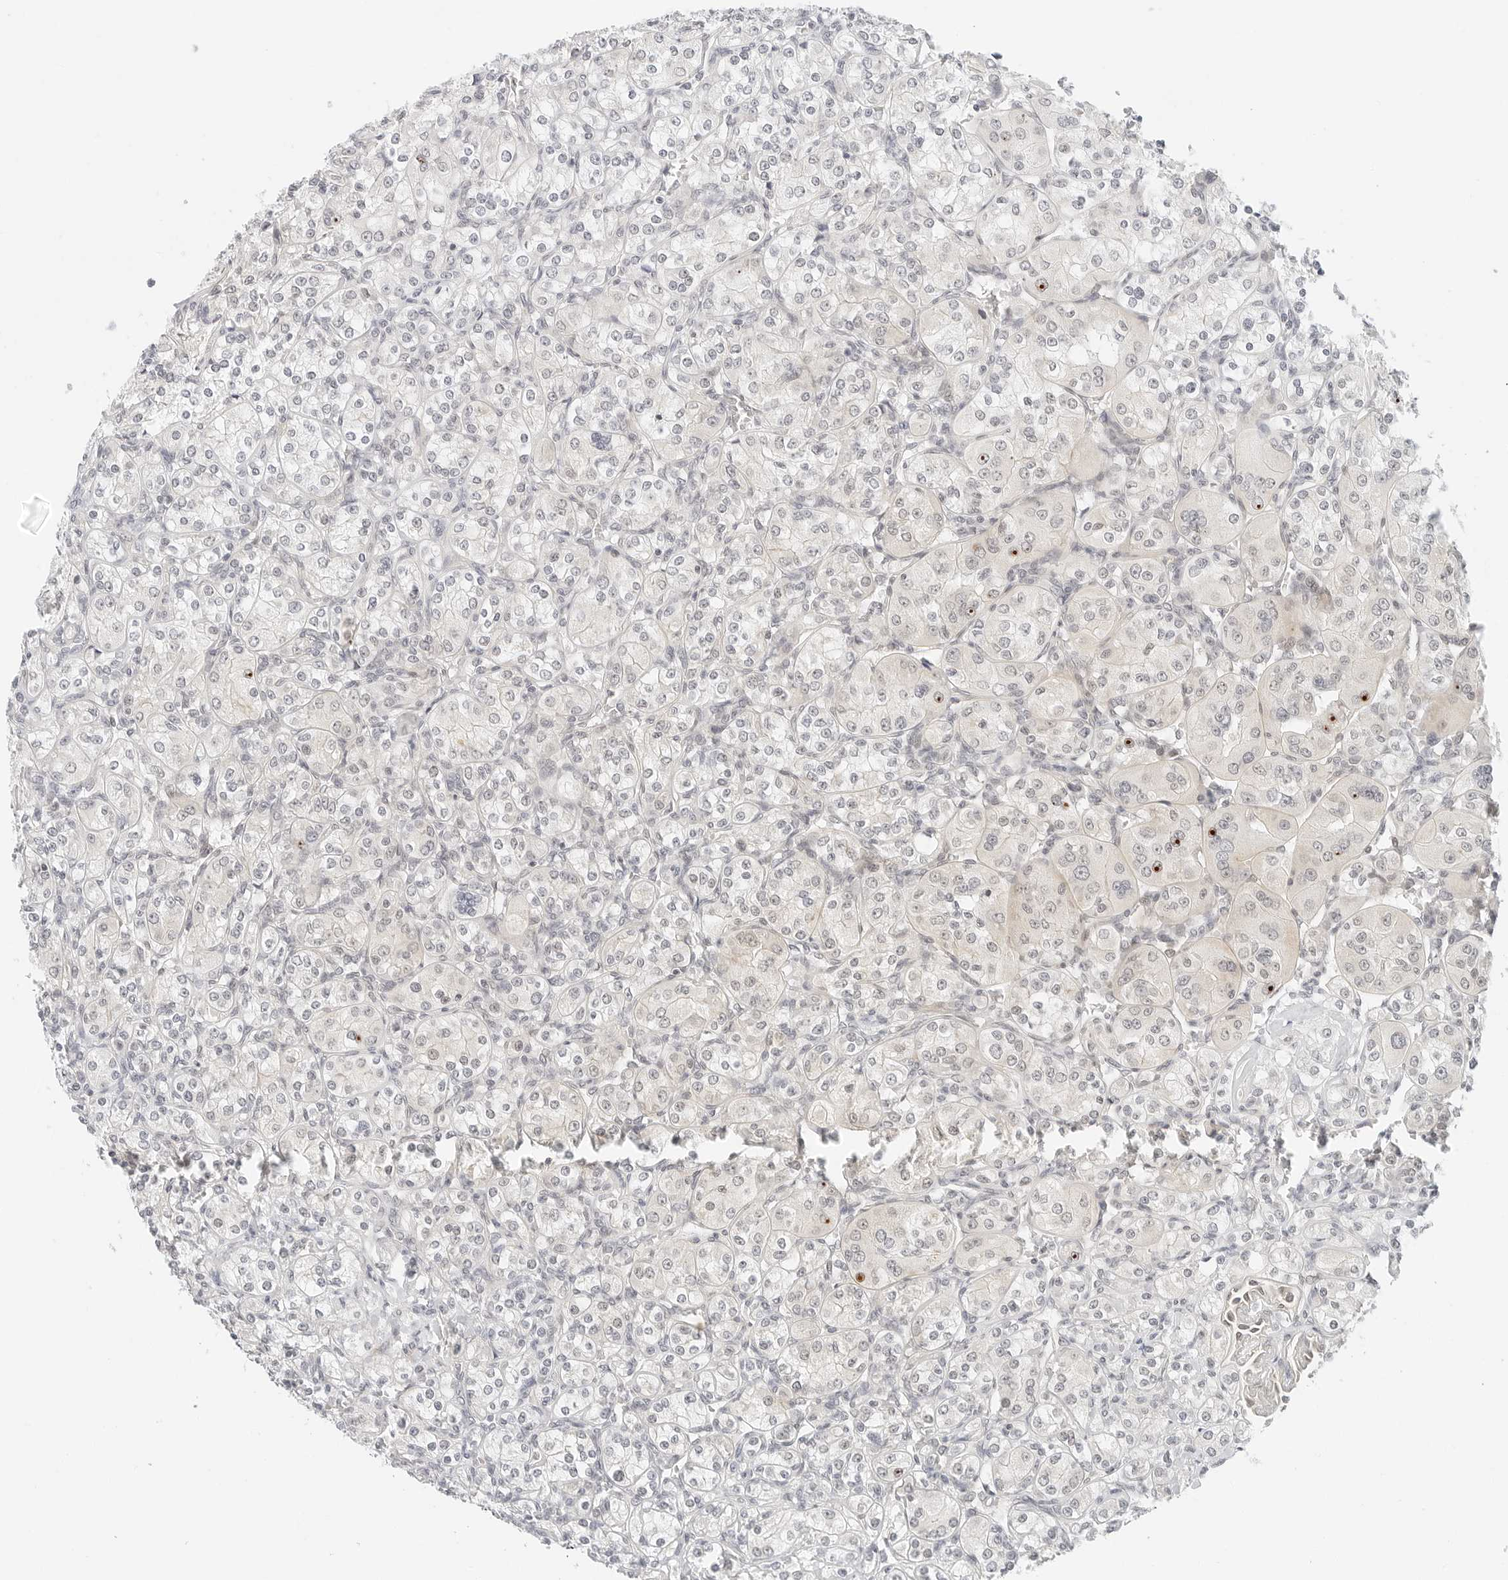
{"staining": {"intensity": "negative", "quantity": "none", "location": "none"}, "tissue": "renal cancer", "cell_type": "Tumor cells", "image_type": "cancer", "snomed": [{"axis": "morphology", "description": "Adenocarcinoma, NOS"}, {"axis": "topography", "description": "Kidney"}], "caption": "DAB (3,3'-diaminobenzidine) immunohistochemical staining of renal cancer reveals no significant expression in tumor cells.", "gene": "NEO1", "patient": {"sex": "male", "age": 77}}